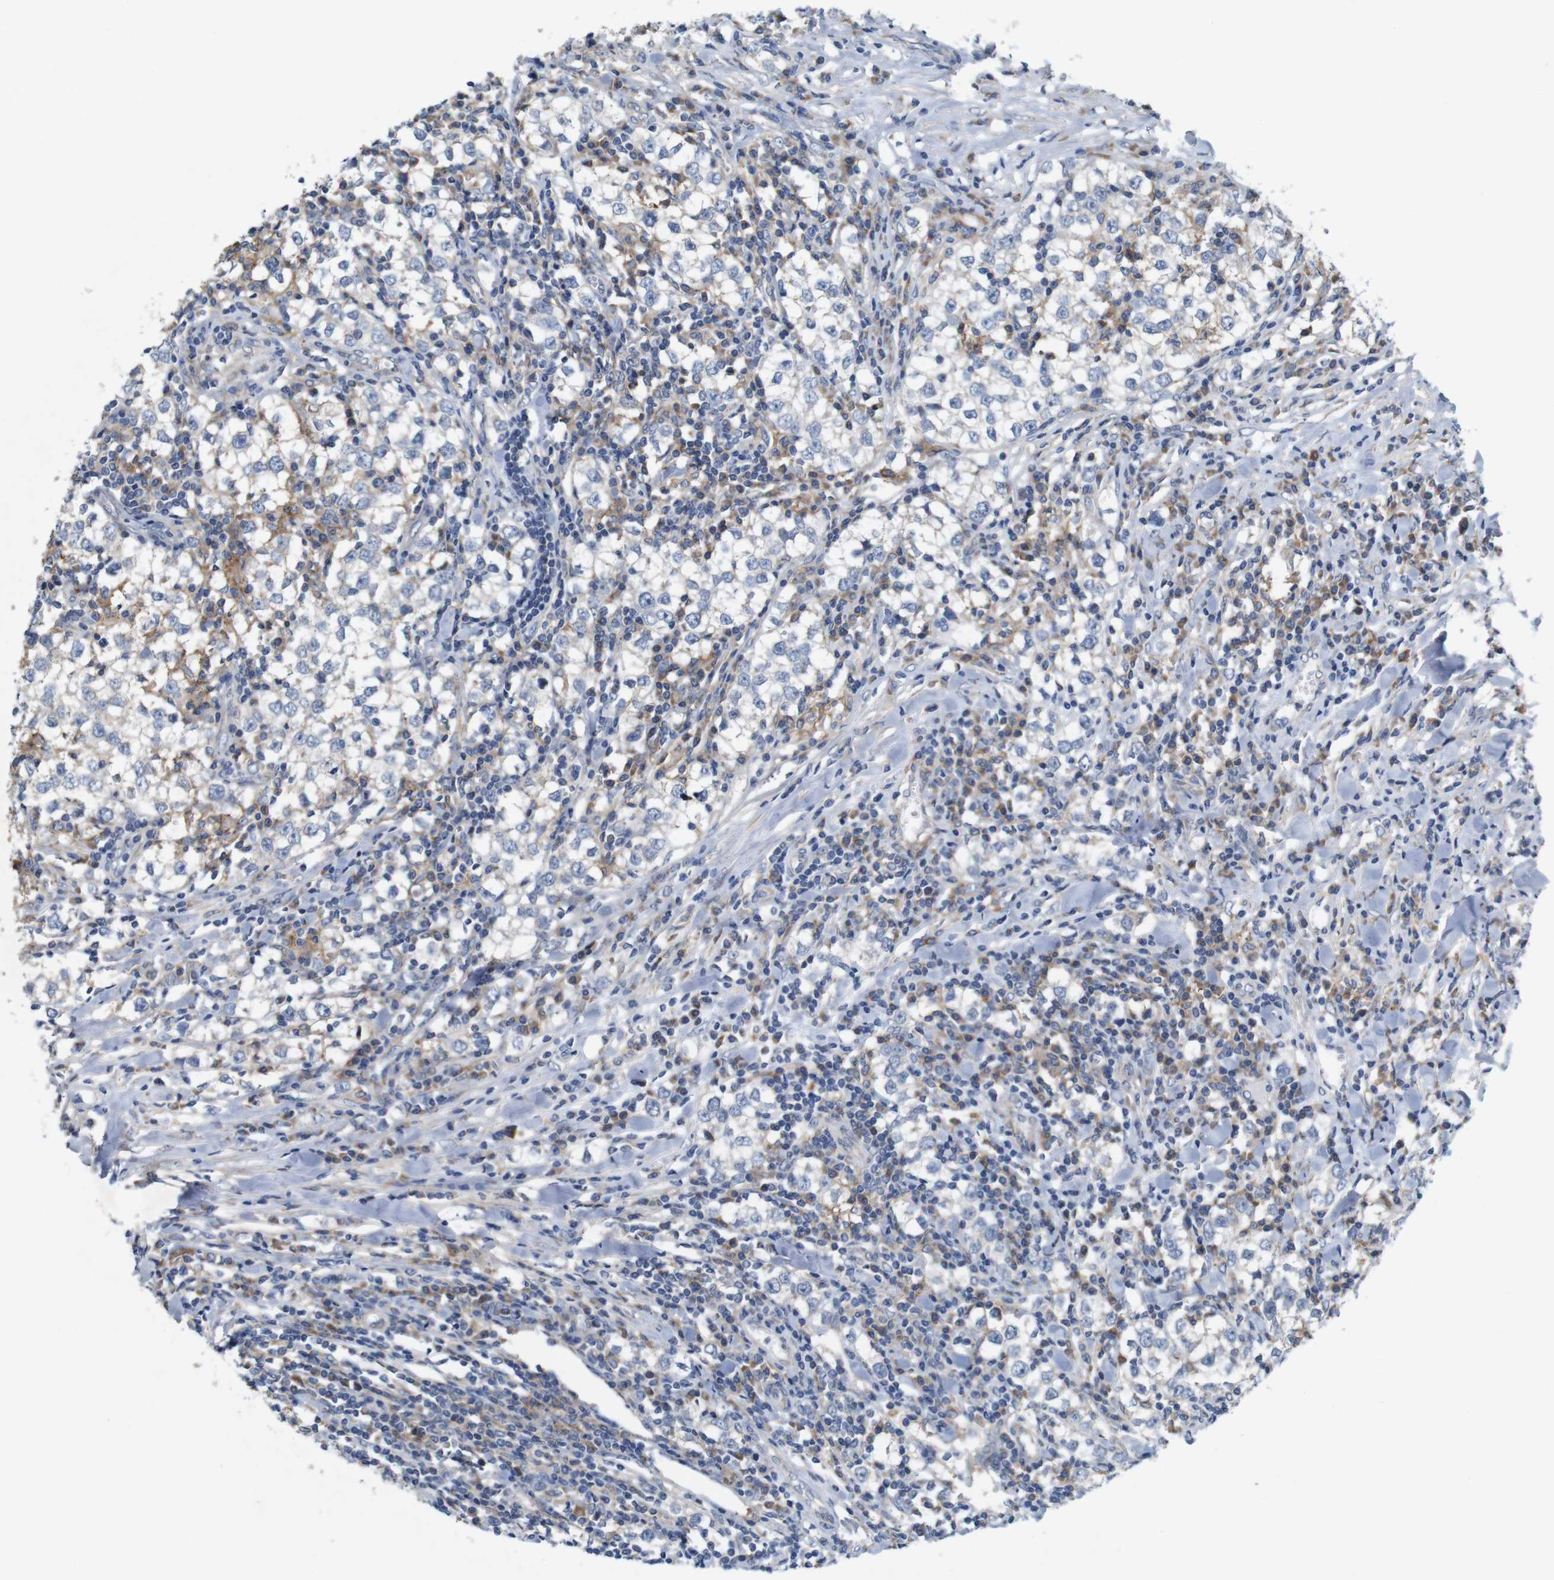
{"staining": {"intensity": "negative", "quantity": "none", "location": "none"}, "tissue": "testis cancer", "cell_type": "Tumor cells", "image_type": "cancer", "snomed": [{"axis": "morphology", "description": "Seminoma, NOS"}, {"axis": "morphology", "description": "Carcinoma, Embryonal, NOS"}, {"axis": "topography", "description": "Testis"}], "caption": "Tumor cells are negative for protein expression in human testis seminoma.", "gene": "SIGLEC8", "patient": {"sex": "male", "age": 36}}